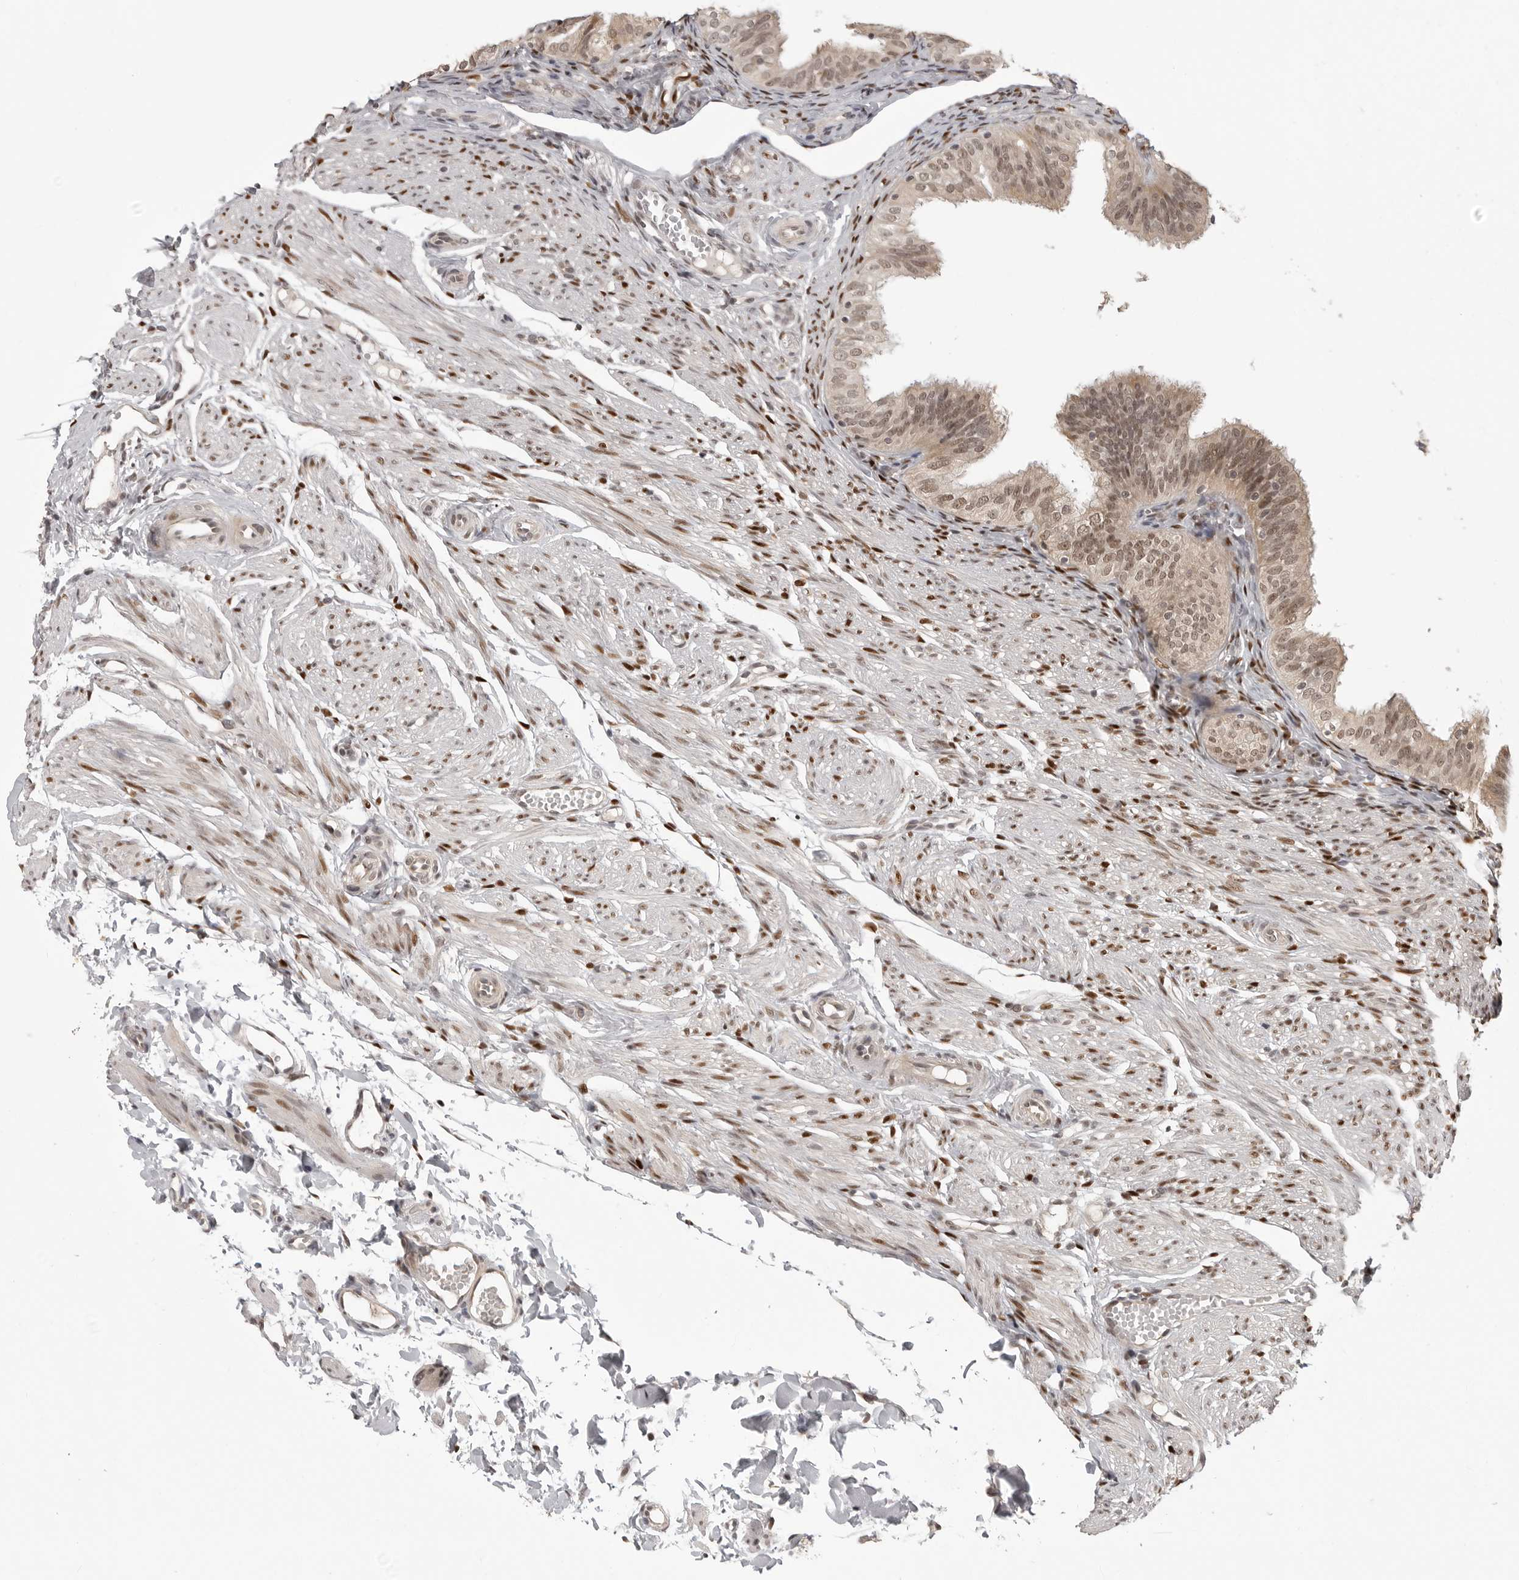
{"staining": {"intensity": "moderate", "quantity": ">75%", "location": "cytoplasmic/membranous,nuclear"}, "tissue": "fallopian tube", "cell_type": "Glandular cells", "image_type": "normal", "snomed": [{"axis": "morphology", "description": "Normal tissue, NOS"}, {"axis": "topography", "description": "Fallopian tube"}], "caption": "IHC (DAB) staining of benign fallopian tube reveals moderate cytoplasmic/membranous,nuclear protein staining in approximately >75% of glandular cells.", "gene": "PEG3", "patient": {"sex": "female", "age": 35}}